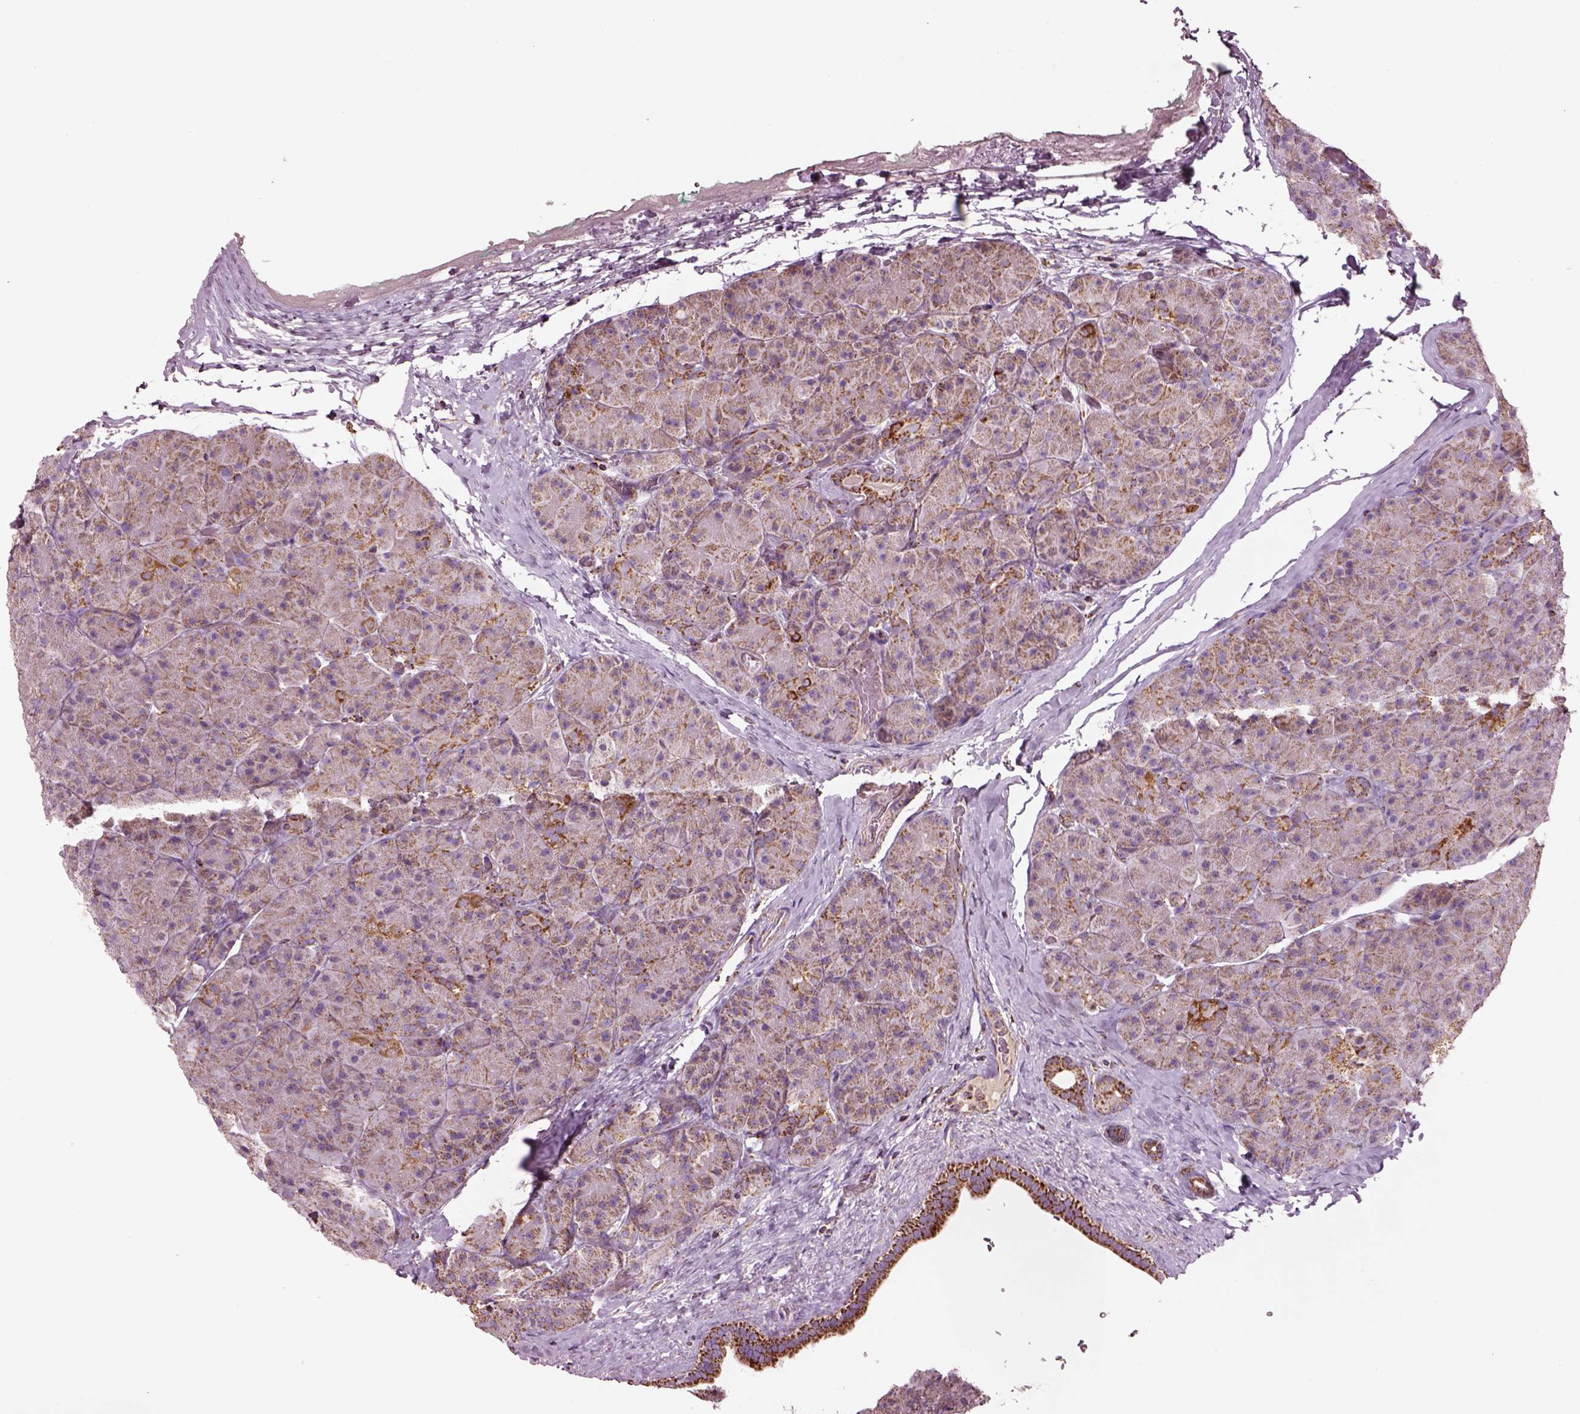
{"staining": {"intensity": "strong", "quantity": "<25%", "location": "cytoplasmic/membranous"}, "tissue": "pancreas", "cell_type": "Exocrine glandular cells", "image_type": "normal", "snomed": [{"axis": "morphology", "description": "Normal tissue, NOS"}, {"axis": "topography", "description": "Pancreas"}], "caption": "Immunohistochemistry (IHC) staining of normal pancreas, which exhibits medium levels of strong cytoplasmic/membranous positivity in approximately <25% of exocrine glandular cells indicating strong cytoplasmic/membranous protein positivity. The staining was performed using DAB (brown) for protein detection and nuclei were counterstained in hematoxylin (blue).", "gene": "SLC25A24", "patient": {"sex": "male", "age": 57}}